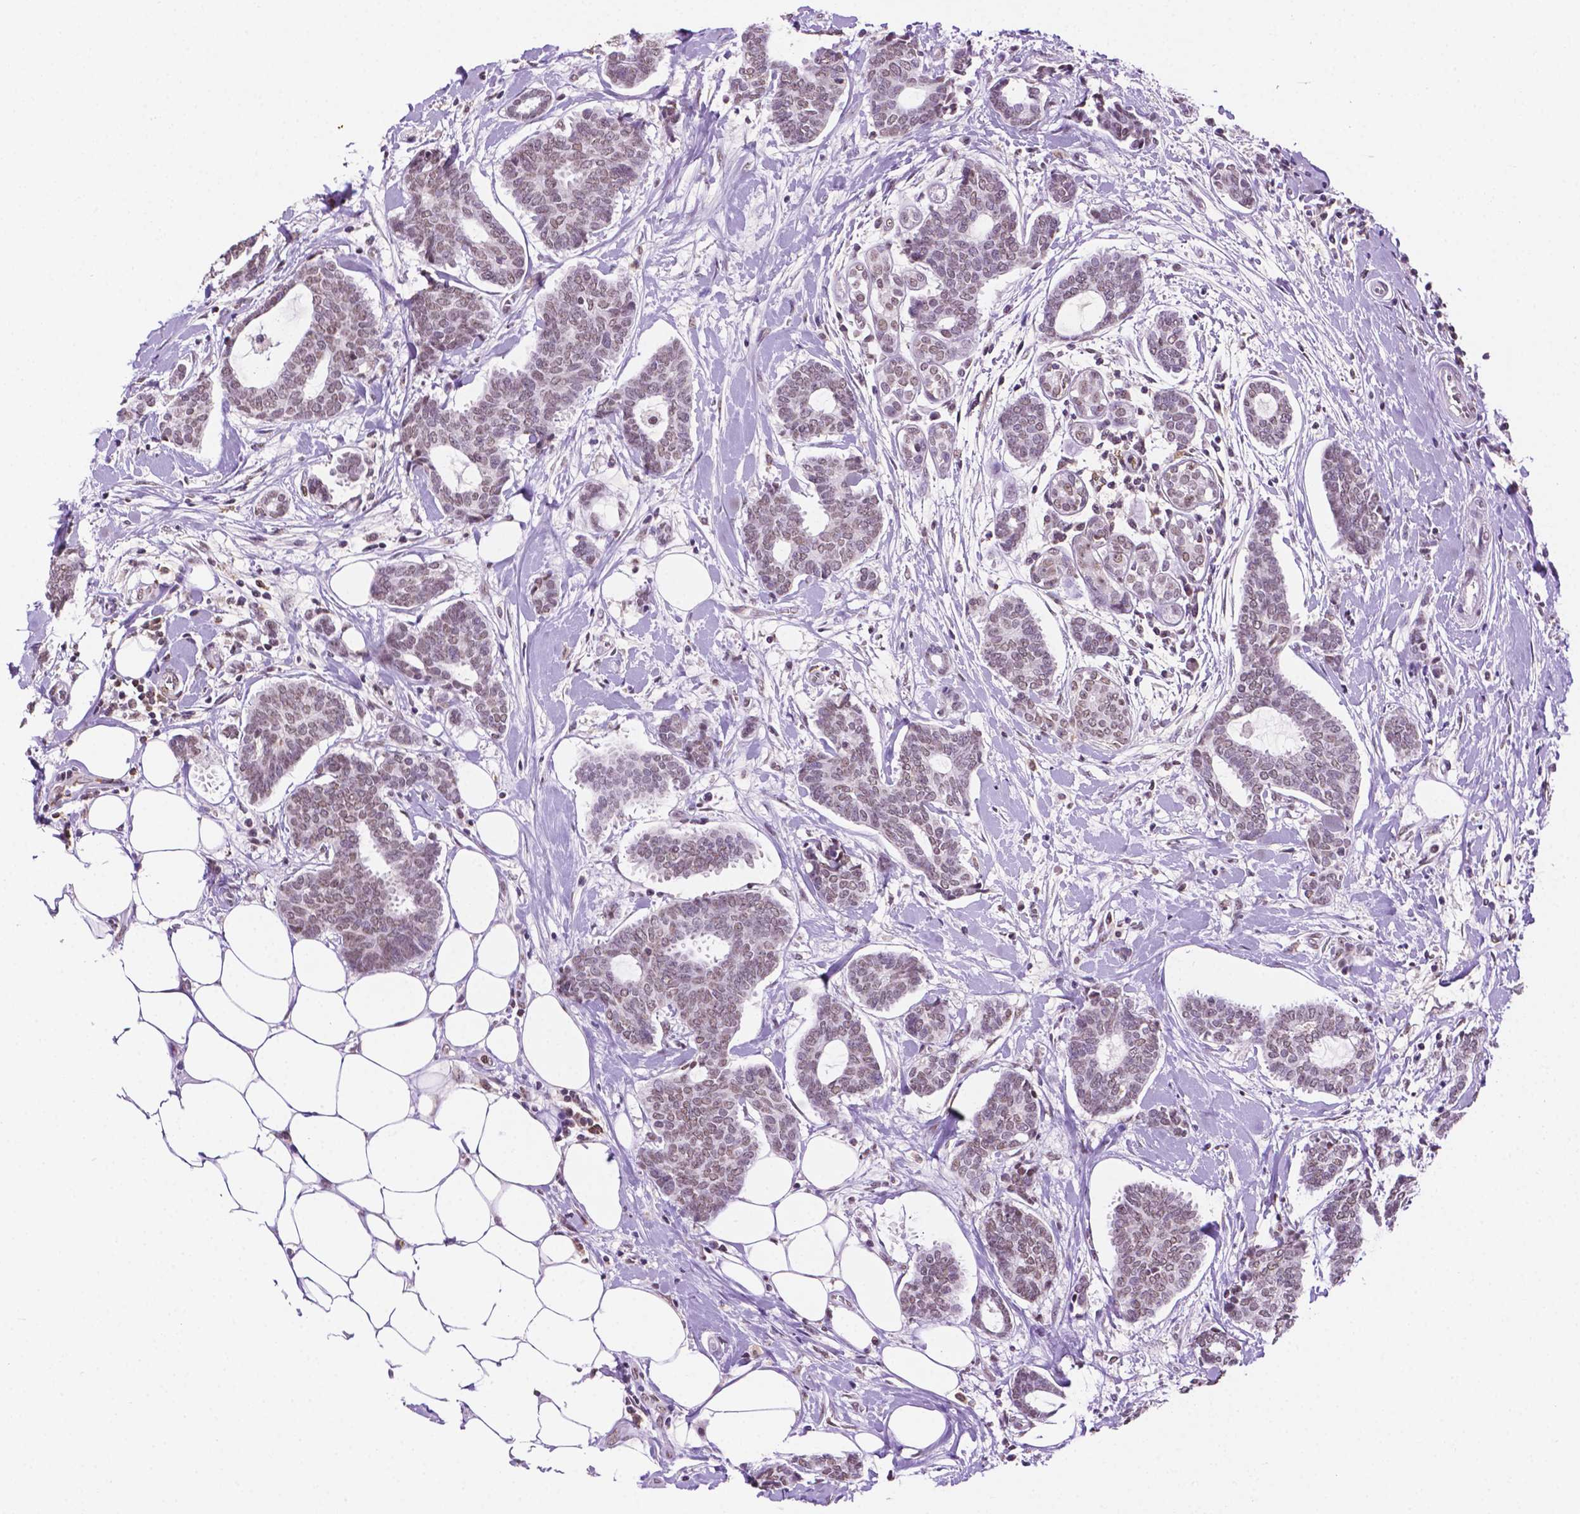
{"staining": {"intensity": "weak", "quantity": ">75%", "location": "nuclear"}, "tissue": "breast cancer", "cell_type": "Tumor cells", "image_type": "cancer", "snomed": [{"axis": "morphology", "description": "Intraductal carcinoma, in situ"}, {"axis": "morphology", "description": "Duct carcinoma"}, {"axis": "morphology", "description": "Lobular carcinoma, in situ"}, {"axis": "topography", "description": "Breast"}], "caption": "Tumor cells show low levels of weak nuclear expression in about >75% of cells in breast intraductal carcinoma,  in situ.", "gene": "PTPN6", "patient": {"sex": "female", "age": 44}}